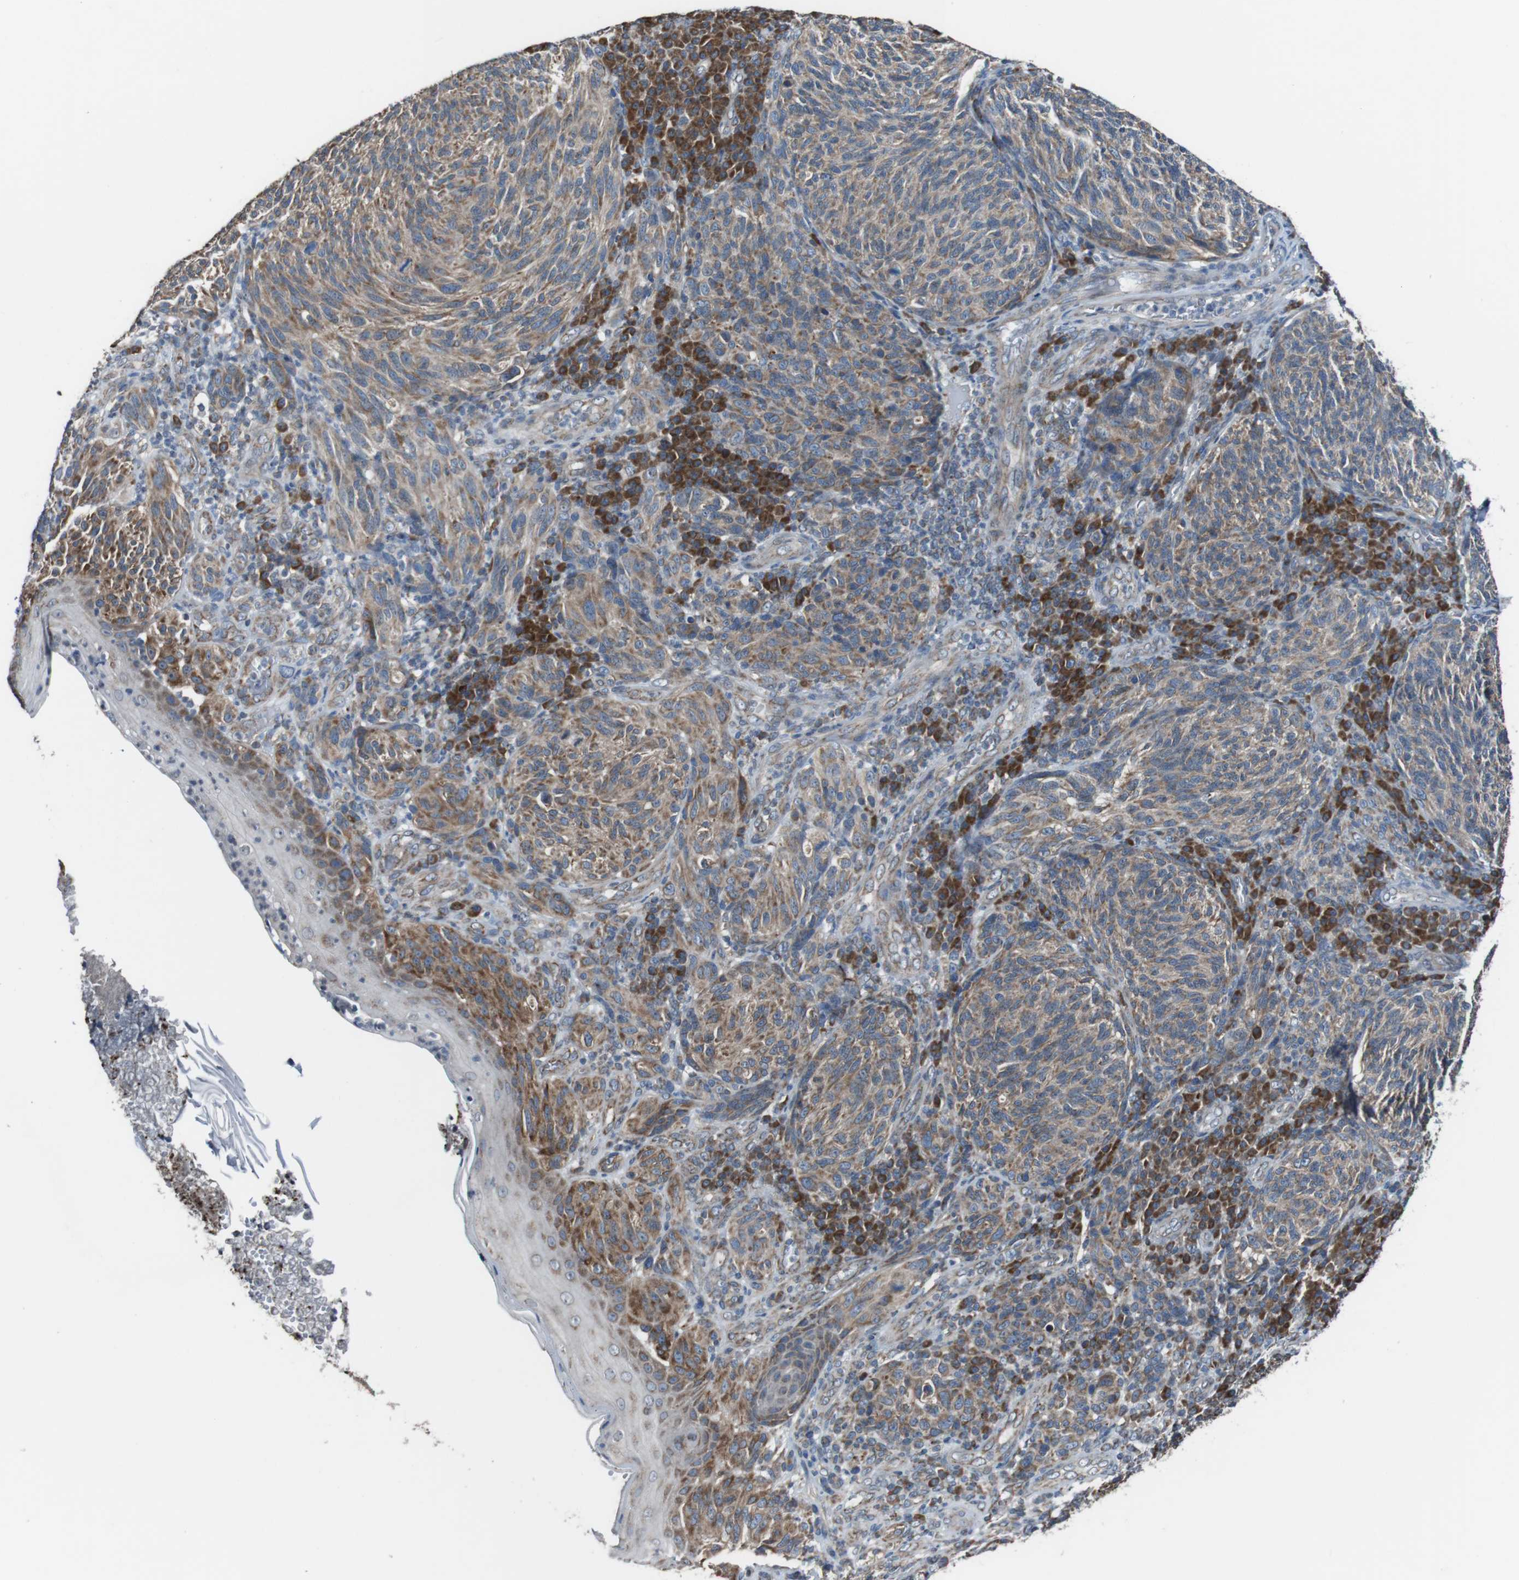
{"staining": {"intensity": "moderate", "quantity": "25%-75%", "location": "cytoplasmic/membranous"}, "tissue": "melanoma", "cell_type": "Tumor cells", "image_type": "cancer", "snomed": [{"axis": "morphology", "description": "Malignant melanoma, NOS"}, {"axis": "topography", "description": "Skin"}], "caption": "The histopathology image demonstrates a brown stain indicating the presence of a protein in the cytoplasmic/membranous of tumor cells in melanoma.", "gene": "CISD2", "patient": {"sex": "female", "age": 73}}